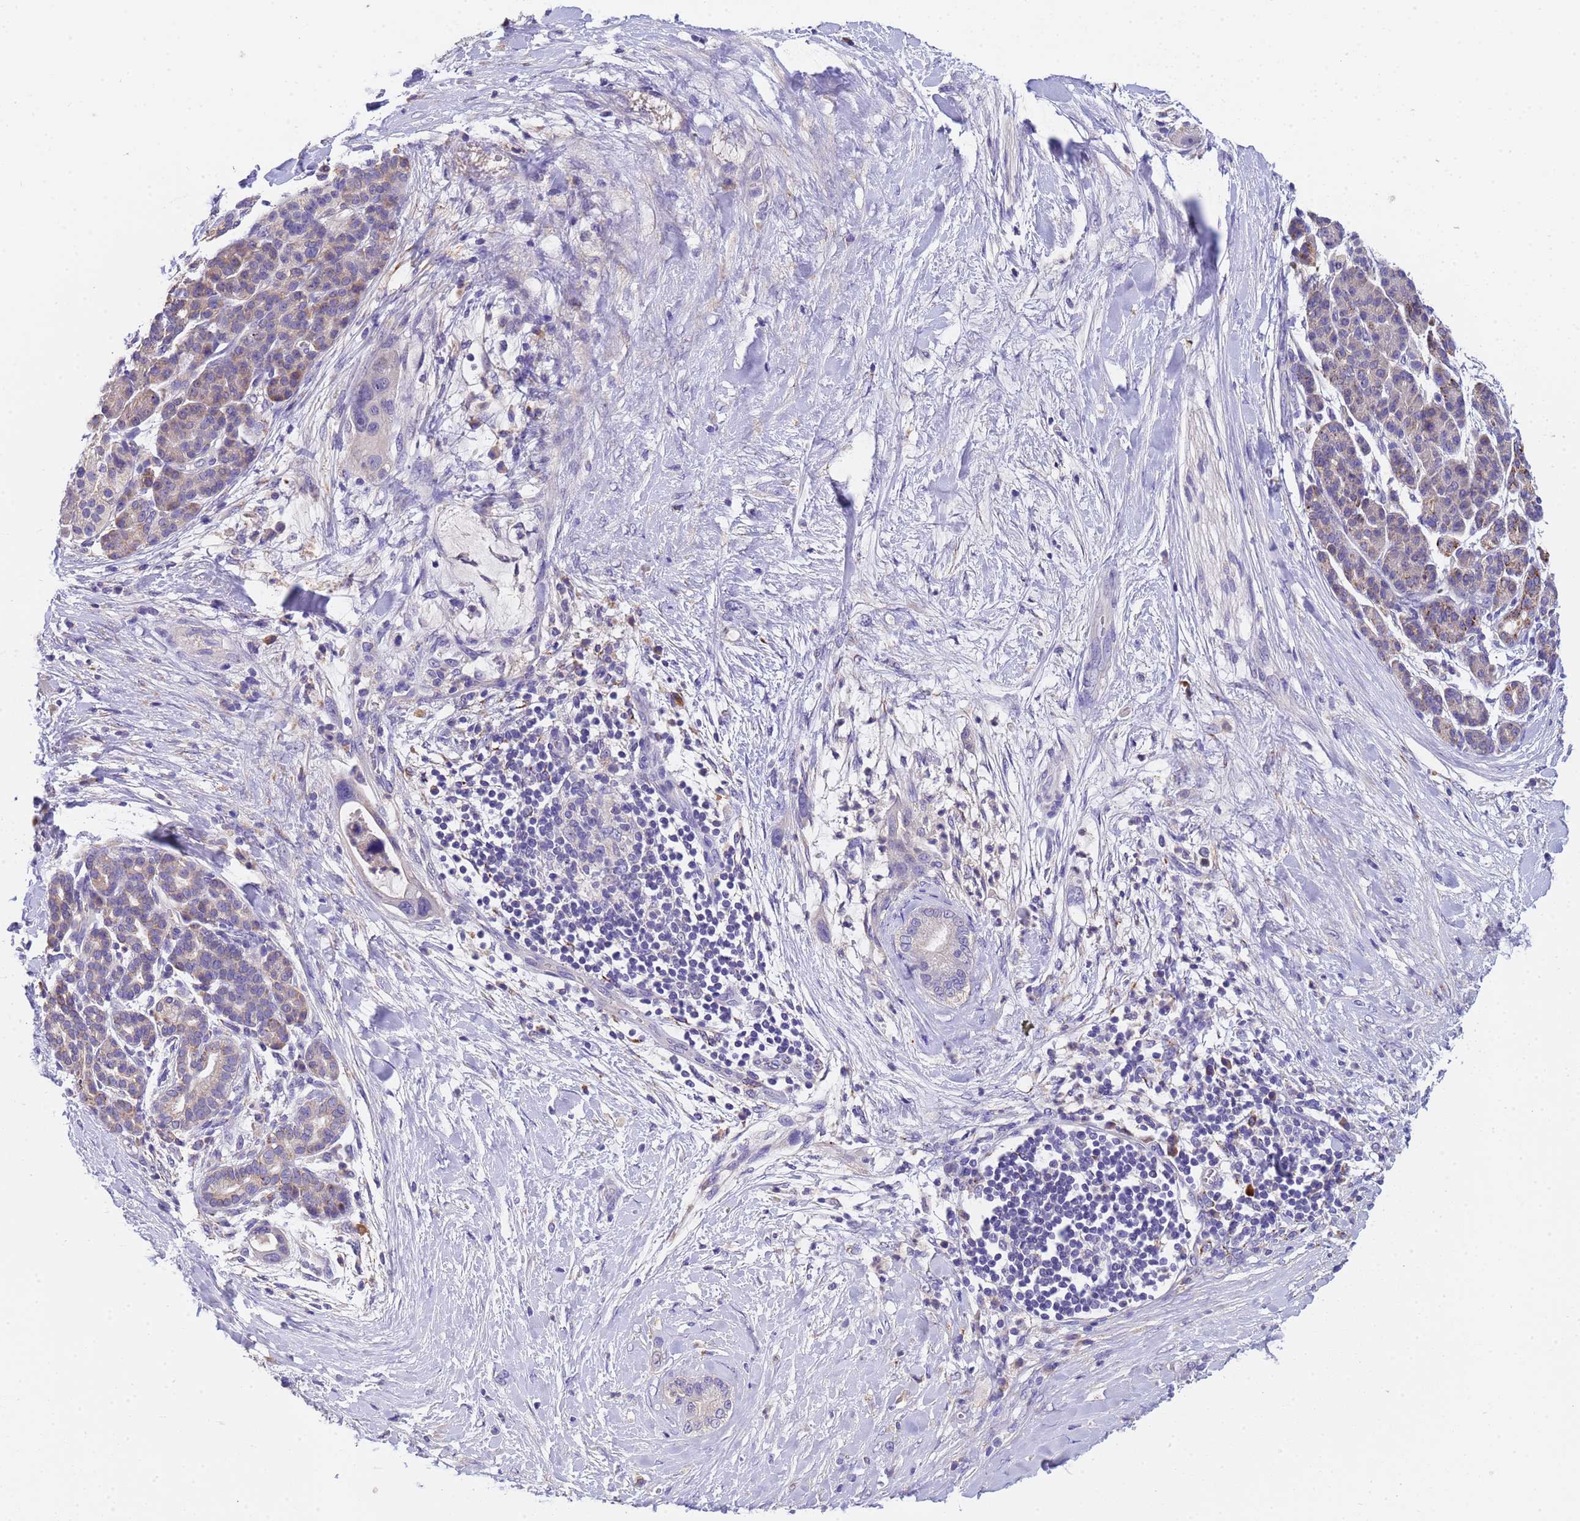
{"staining": {"intensity": "negative", "quantity": "none", "location": "none"}, "tissue": "pancreatic cancer", "cell_type": "Tumor cells", "image_type": "cancer", "snomed": [{"axis": "morphology", "description": "Adenocarcinoma, NOS"}, {"axis": "topography", "description": "Pancreas"}], "caption": "Immunohistochemistry (IHC) photomicrograph of human pancreatic cancer (adenocarcinoma) stained for a protein (brown), which exhibits no expression in tumor cells.", "gene": "SLC24A3", "patient": {"sex": "male", "age": 59}}